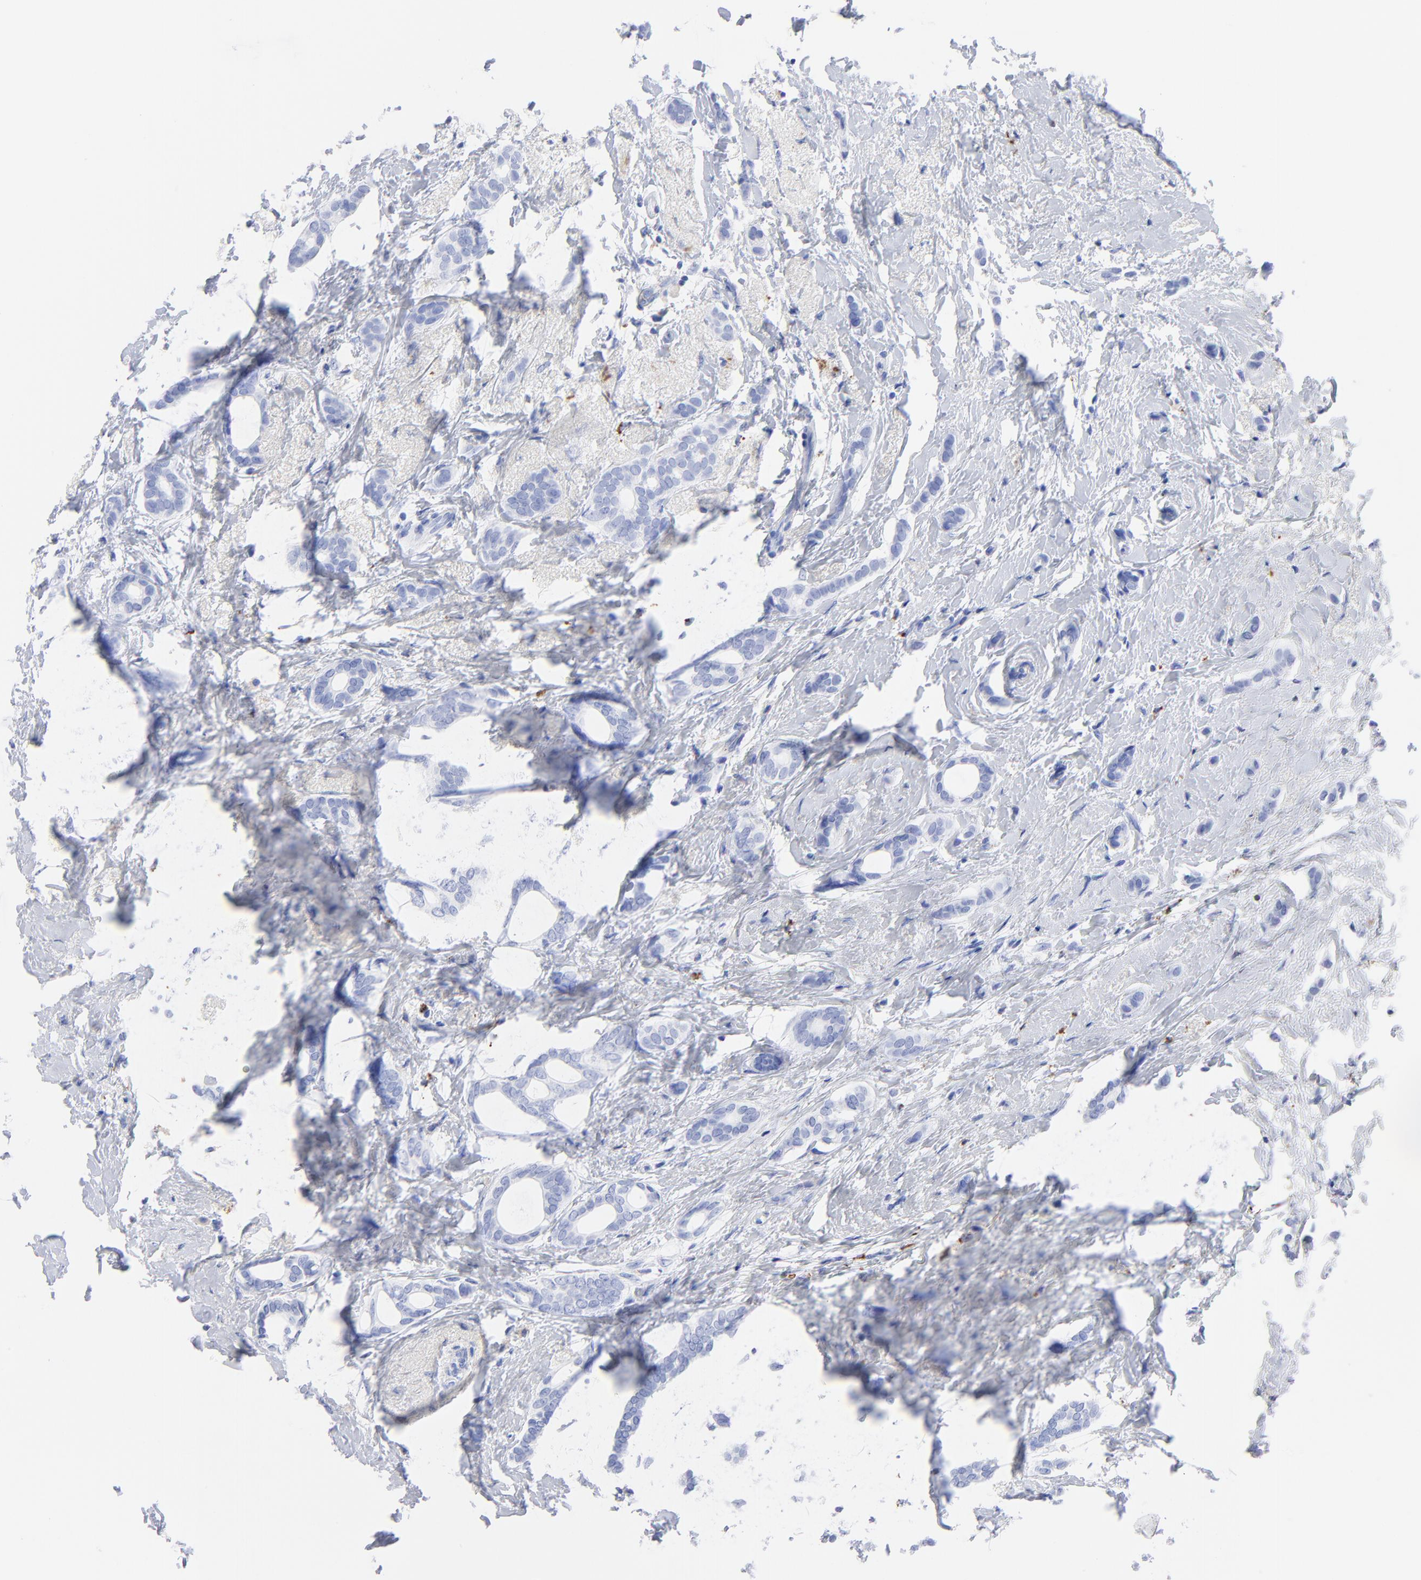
{"staining": {"intensity": "negative", "quantity": "none", "location": "none"}, "tissue": "breast cancer", "cell_type": "Tumor cells", "image_type": "cancer", "snomed": [{"axis": "morphology", "description": "Duct carcinoma"}, {"axis": "topography", "description": "Breast"}], "caption": "IHC image of human invasive ductal carcinoma (breast) stained for a protein (brown), which displays no expression in tumor cells. (Immunohistochemistry (ihc), brightfield microscopy, high magnification).", "gene": "CPVL", "patient": {"sex": "female", "age": 54}}